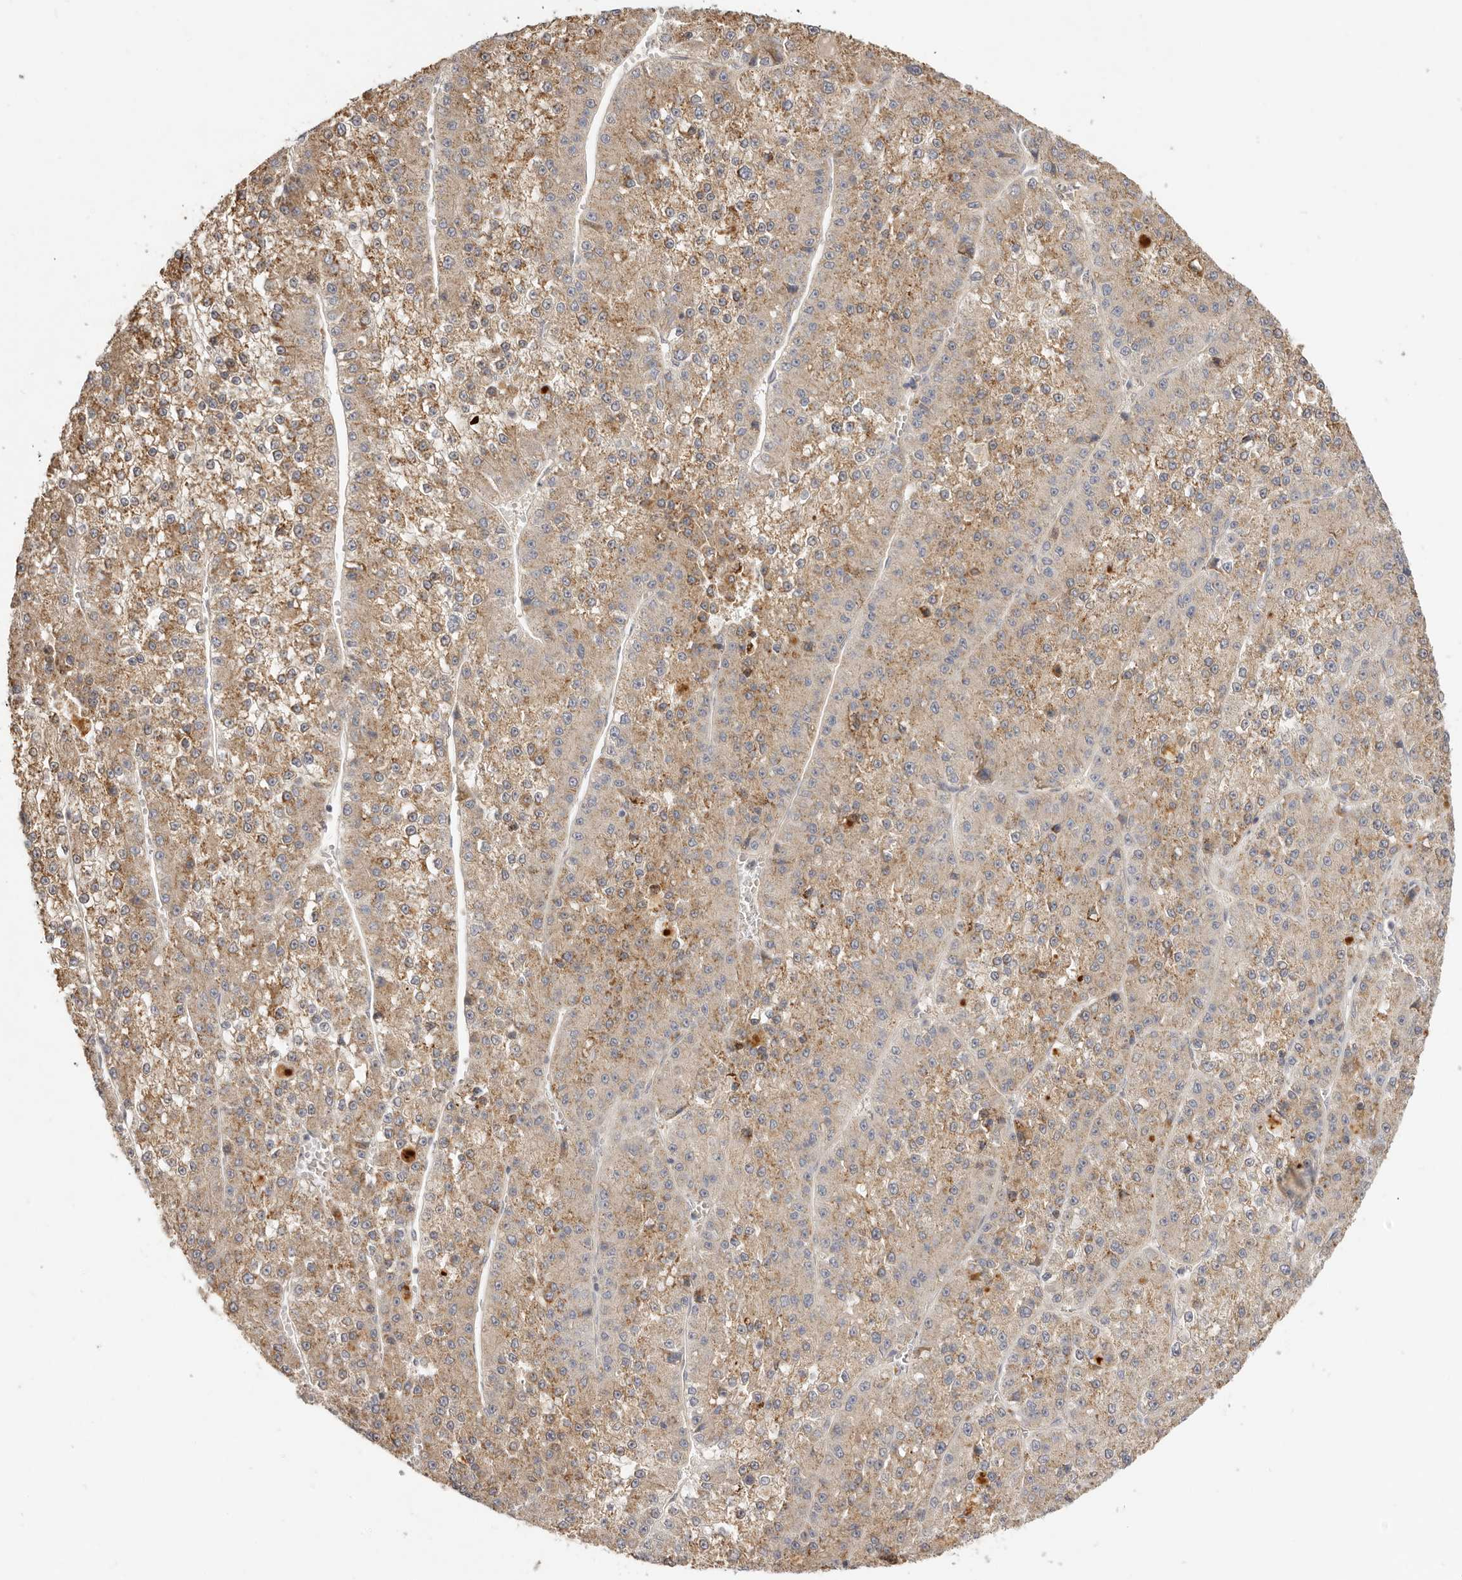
{"staining": {"intensity": "moderate", "quantity": ">75%", "location": "cytoplasmic/membranous"}, "tissue": "liver cancer", "cell_type": "Tumor cells", "image_type": "cancer", "snomed": [{"axis": "morphology", "description": "Carcinoma, Hepatocellular, NOS"}, {"axis": "topography", "description": "Liver"}], "caption": "A photomicrograph of human liver cancer (hepatocellular carcinoma) stained for a protein displays moderate cytoplasmic/membranous brown staining in tumor cells.", "gene": "ADAMTS9", "patient": {"sex": "female", "age": 73}}